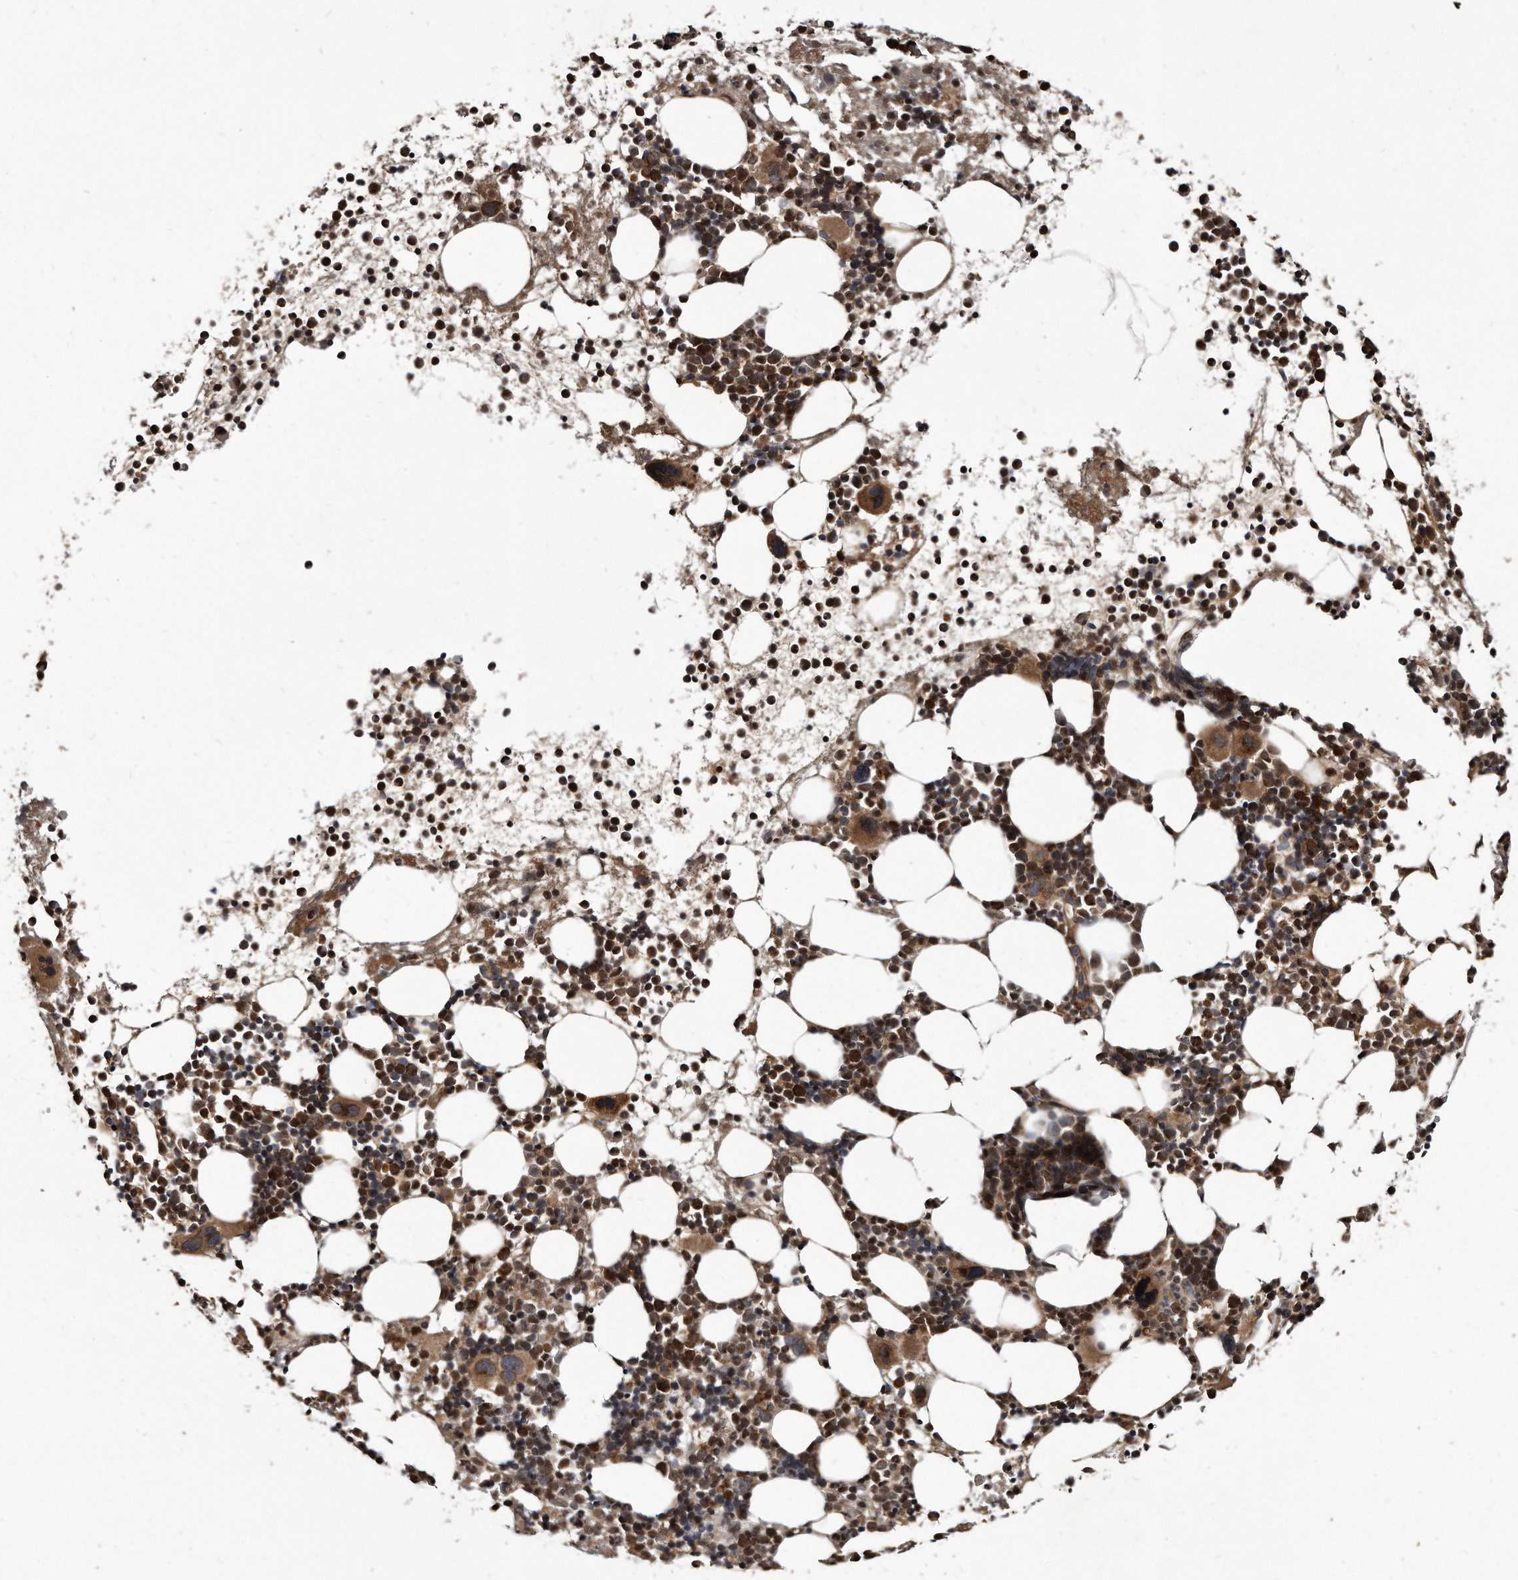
{"staining": {"intensity": "strong", "quantity": ">75%", "location": "cytoplasmic/membranous"}, "tissue": "bone marrow", "cell_type": "Hematopoietic cells", "image_type": "normal", "snomed": [{"axis": "morphology", "description": "Normal tissue, NOS"}, {"axis": "topography", "description": "Bone marrow"}], "caption": "Immunohistochemistry of benign human bone marrow reveals high levels of strong cytoplasmic/membranous expression in approximately >75% of hematopoietic cells.", "gene": "FAM136A", "patient": {"sex": "female", "age": 57}}